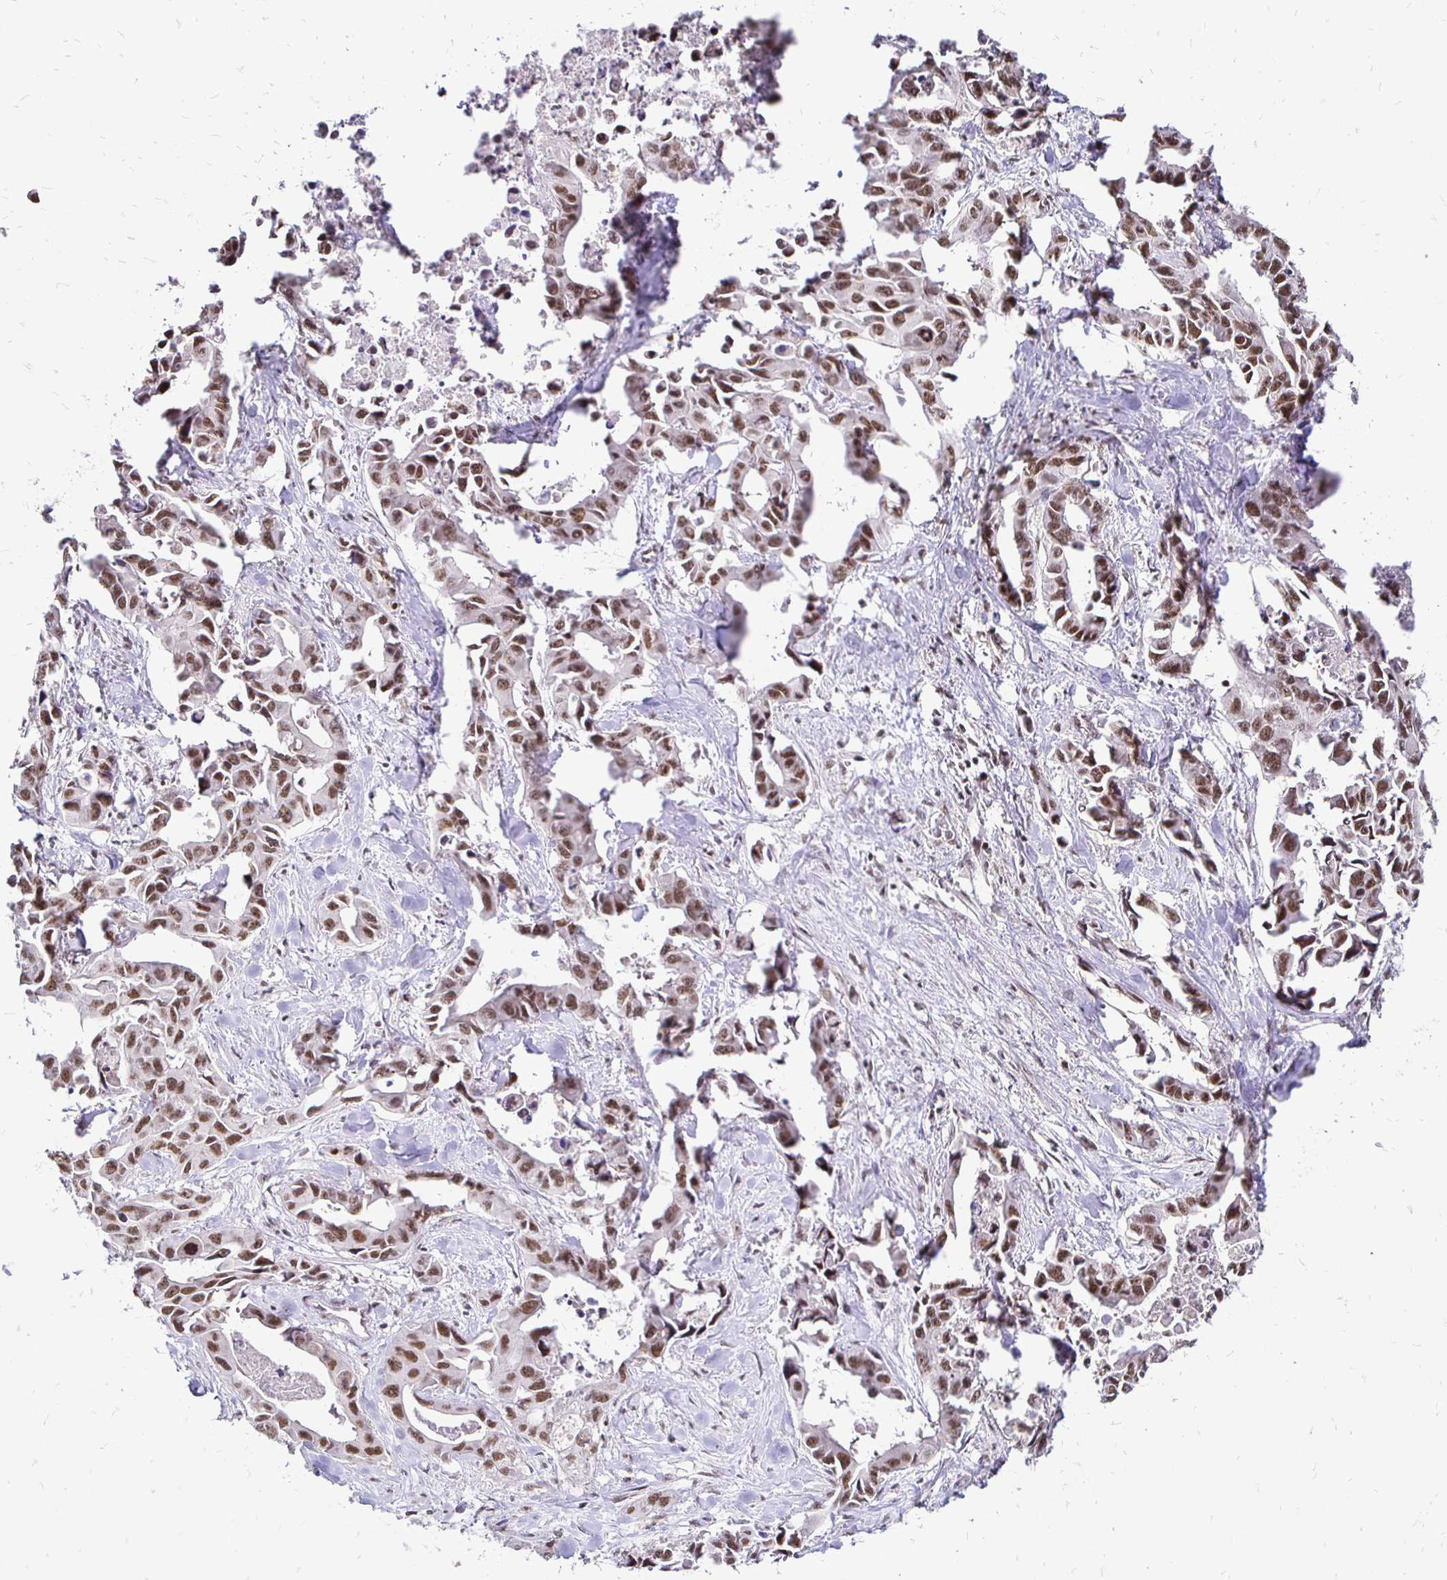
{"staining": {"intensity": "moderate", "quantity": ">75%", "location": "nuclear"}, "tissue": "lung cancer", "cell_type": "Tumor cells", "image_type": "cancer", "snomed": [{"axis": "morphology", "description": "Adenocarcinoma, NOS"}, {"axis": "topography", "description": "Lung"}], "caption": "Immunohistochemistry of lung adenocarcinoma demonstrates medium levels of moderate nuclear positivity in approximately >75% of tumor cells.", "gene": "SIN3A", "patient": {"sex": "male", "age": 64}}